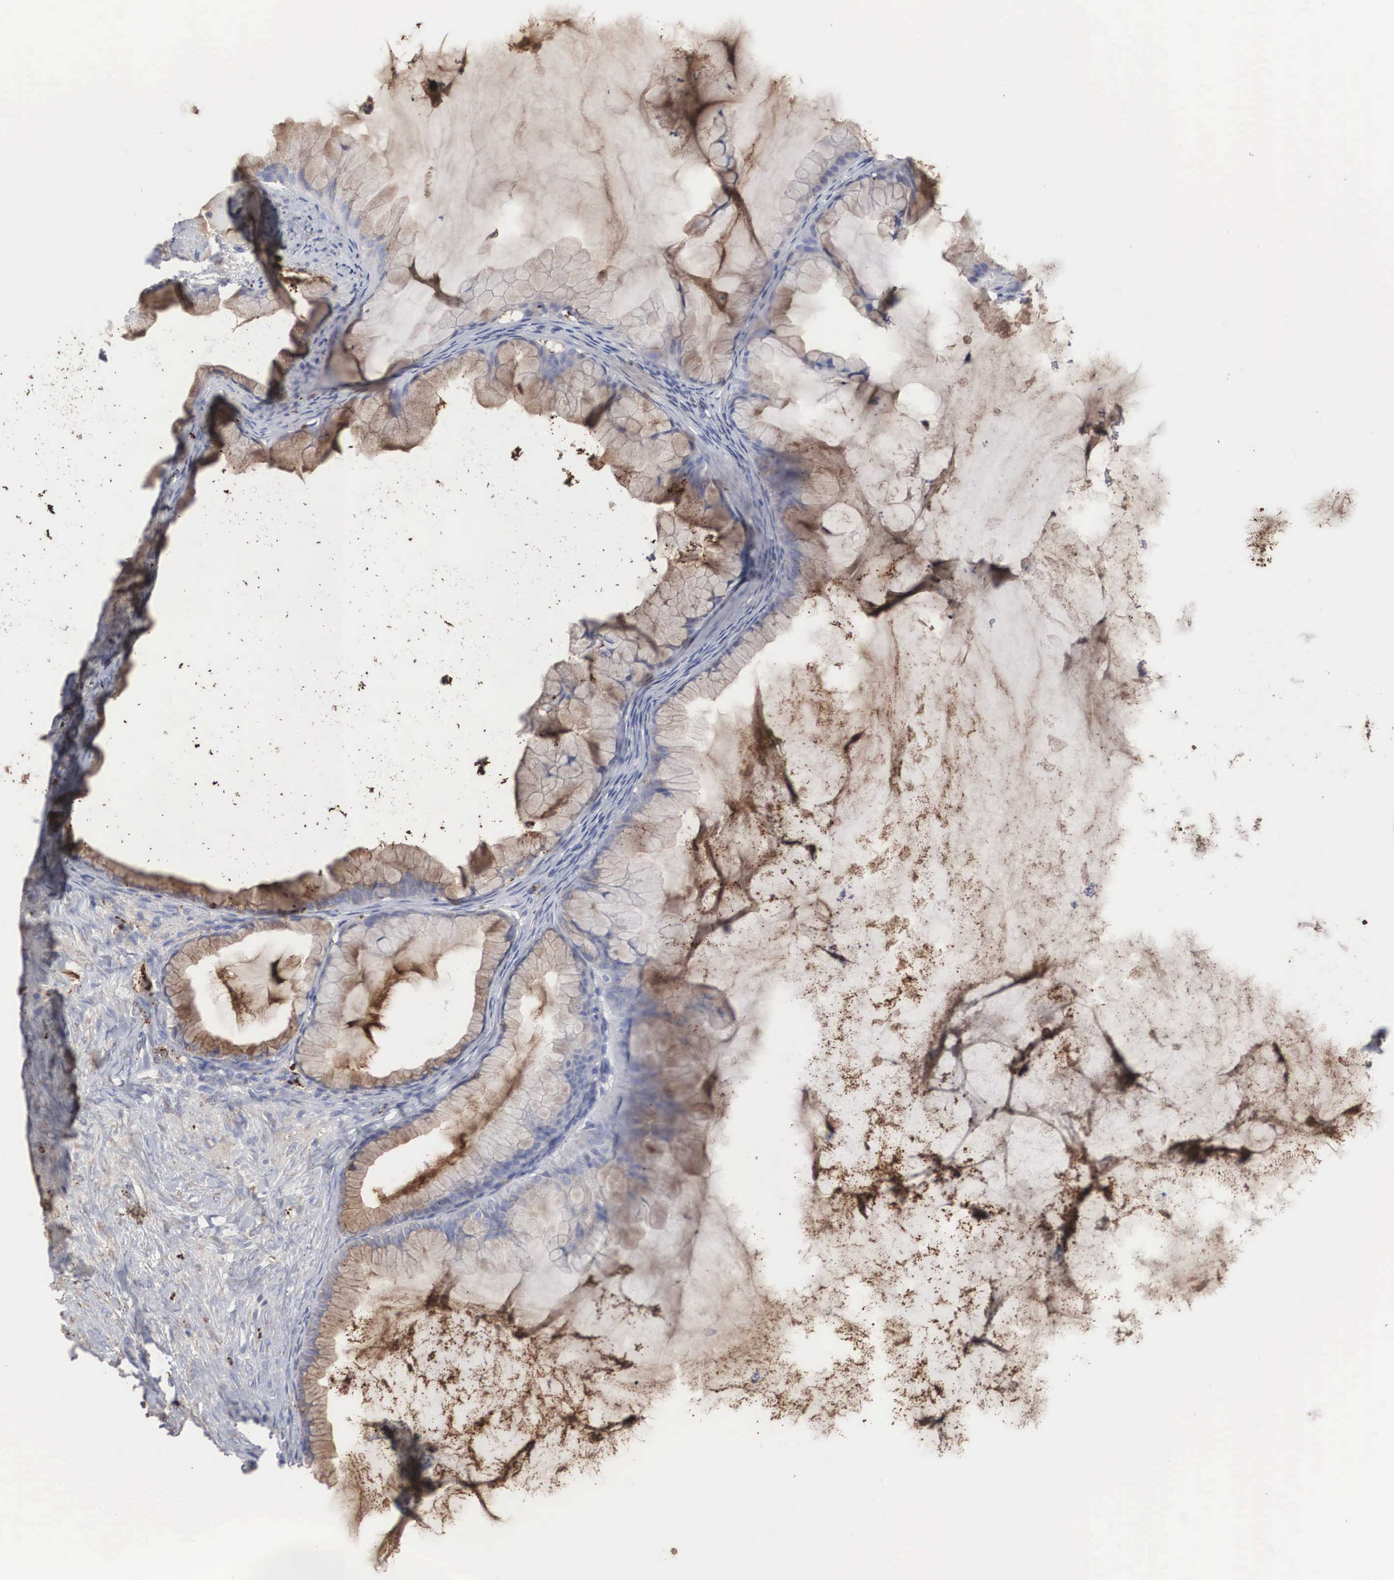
{"staining": {"intensity": "weak", "quantity": ">75%", "location": "cytoplasmic/membranous"}, "tissue": "ovarian cancer", "cell_type": "Tumor cells", "image_type": "cancer", "snomed": [{"axis": "morphology", "description": "Cystadenocarcinoma, mucinous, NOS"}, {"axis": "topography", "description": "Ovary"}], "caption": "Mucinous cystadenocarcinoma (ovarian) stained for a protein shows weak cytoplasmic/membranous positivity in tumor cells.", "gene": "LGALS3BP", "patient": {"sex": "female", "age": 41}}